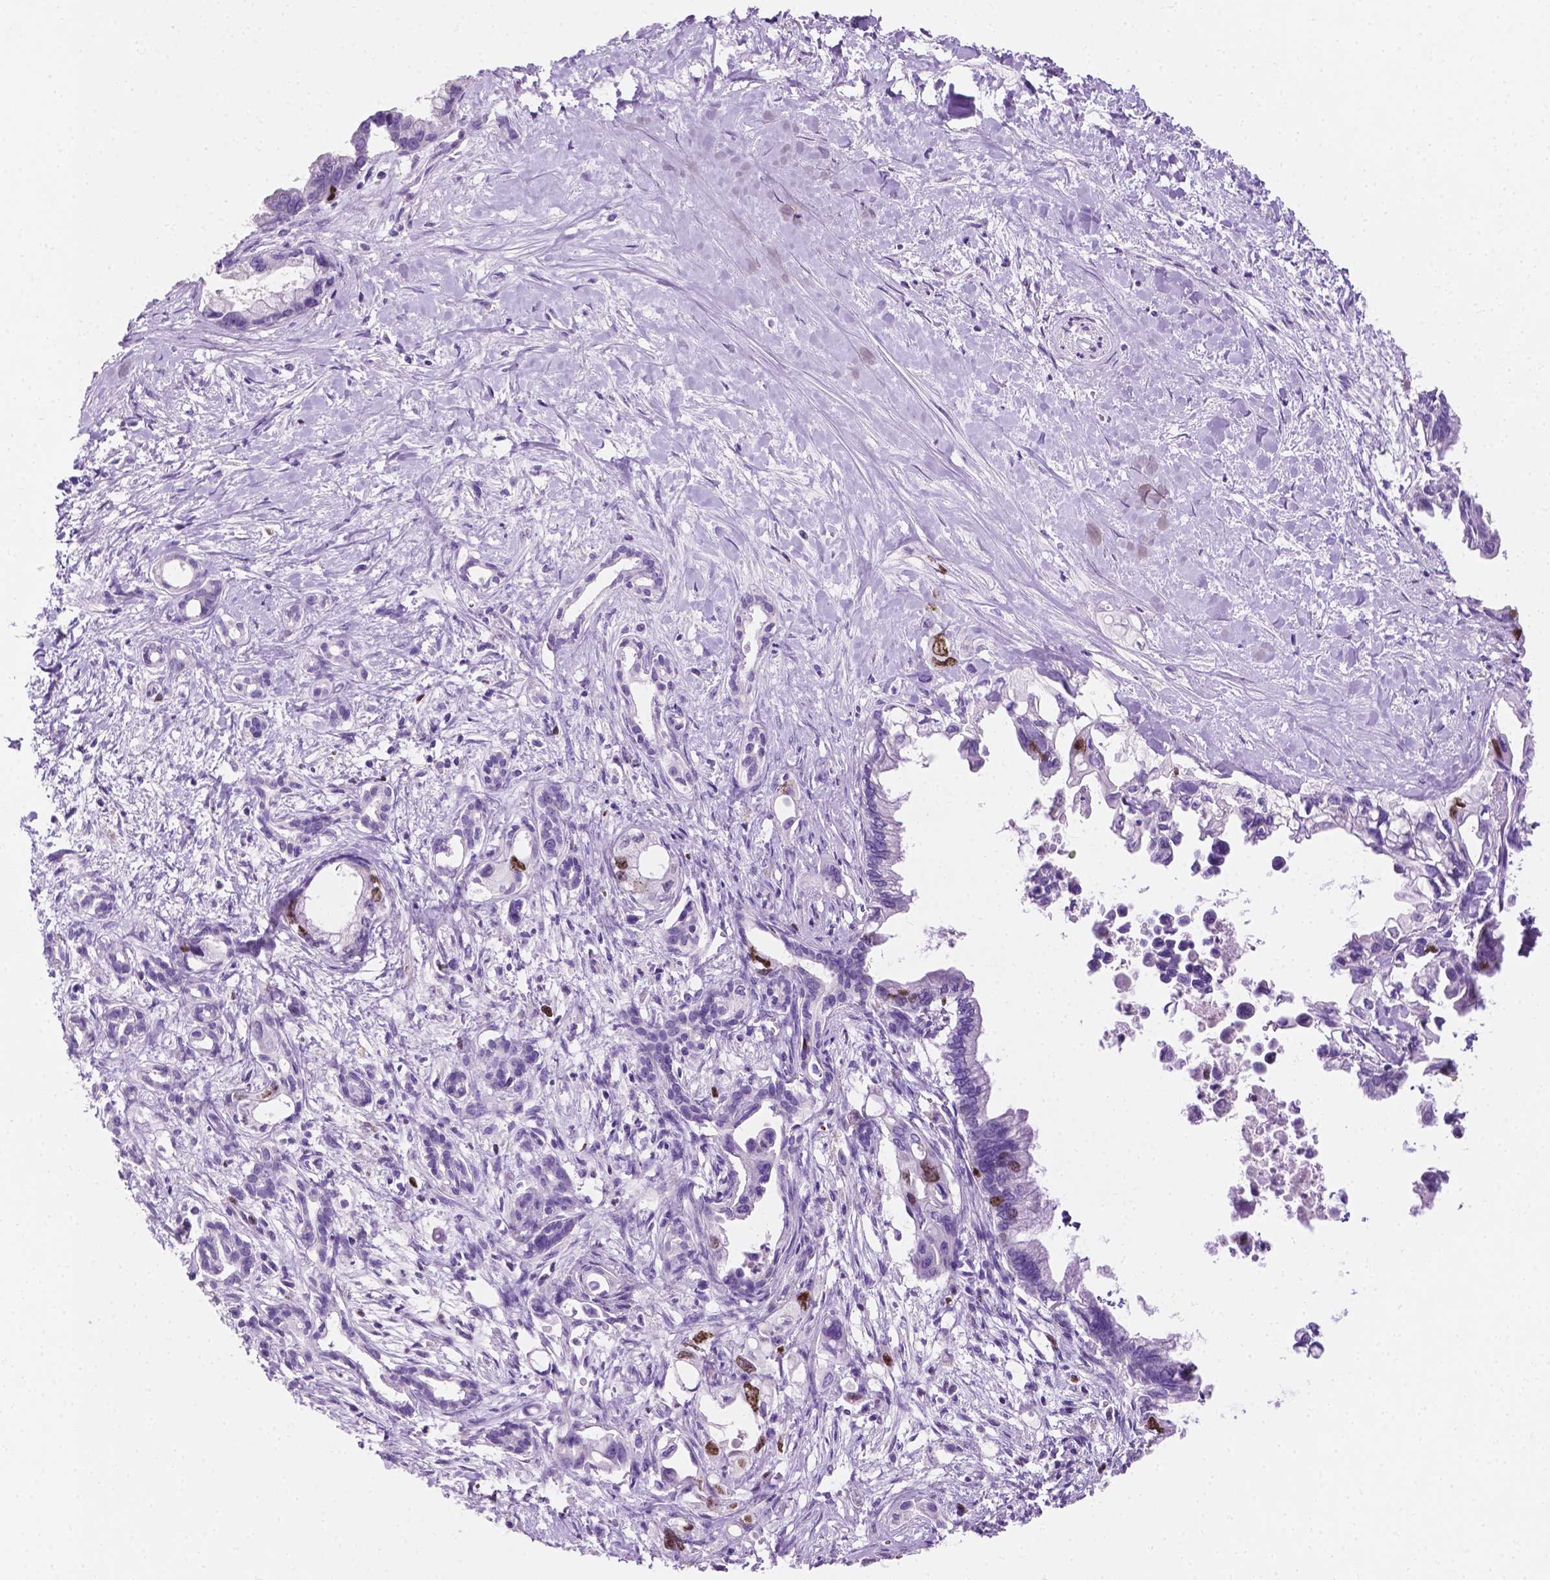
{"staining": {"intensity": "moderate", "quantity": "<25%", "location": "nuclear"}, "tissue": "pancreatic cancer", "cell_type": "Tumor cells", "image_type": "cancer", "snomed": [{"axis": "morphology", "description": "Adenocarcinoma, NOS"}, {"axis": "topography", "description": "Pancreas"}], "caption": "A brown stain labels moderate nuclear expression of a protein in adenocarcinoma (pancreatic) tumor cells.", "gene": "SIAH2", "patient": {"sex": "male", "age": 61}}